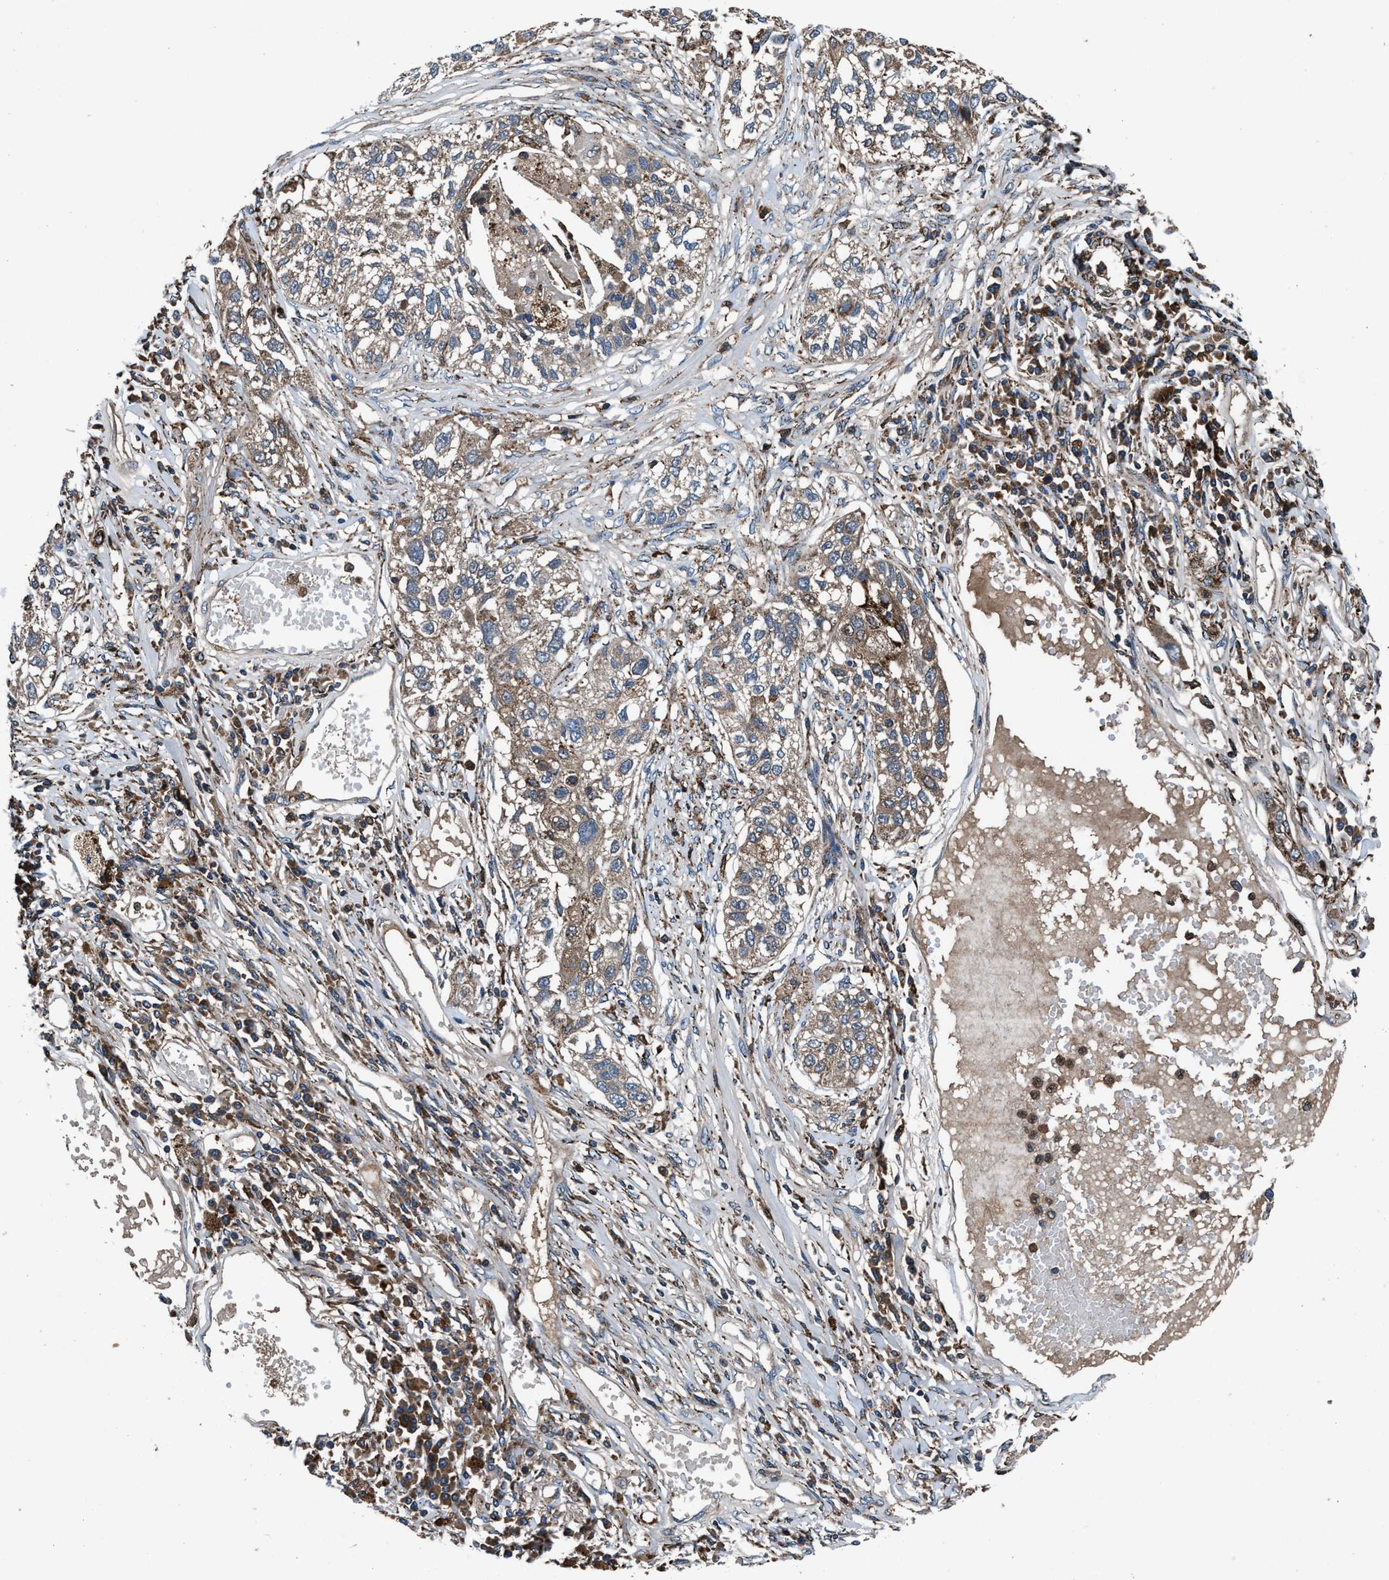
{"staining": {"intensity": "moderate", "quantity": "25%-75%", "location": "cytoplasmic/membranous"}, "tissue": "lung cancer", "cell_type": "Tumor cells", "image_type": "cancer", "snomed": [{"axis": "morphology", "description": "Squamous cell carcinoma, NOS"}, {"axis": "topography", "description": "Lung"}], "caption": "IHC of lung squamous cell carcinoma demonstrates medium levels of moderate cytoplasmic/membranous staining in about 25%-75% of tumor cells.", "gene": "FAM221A", "patient": {"sex": "male", "age": 71}}